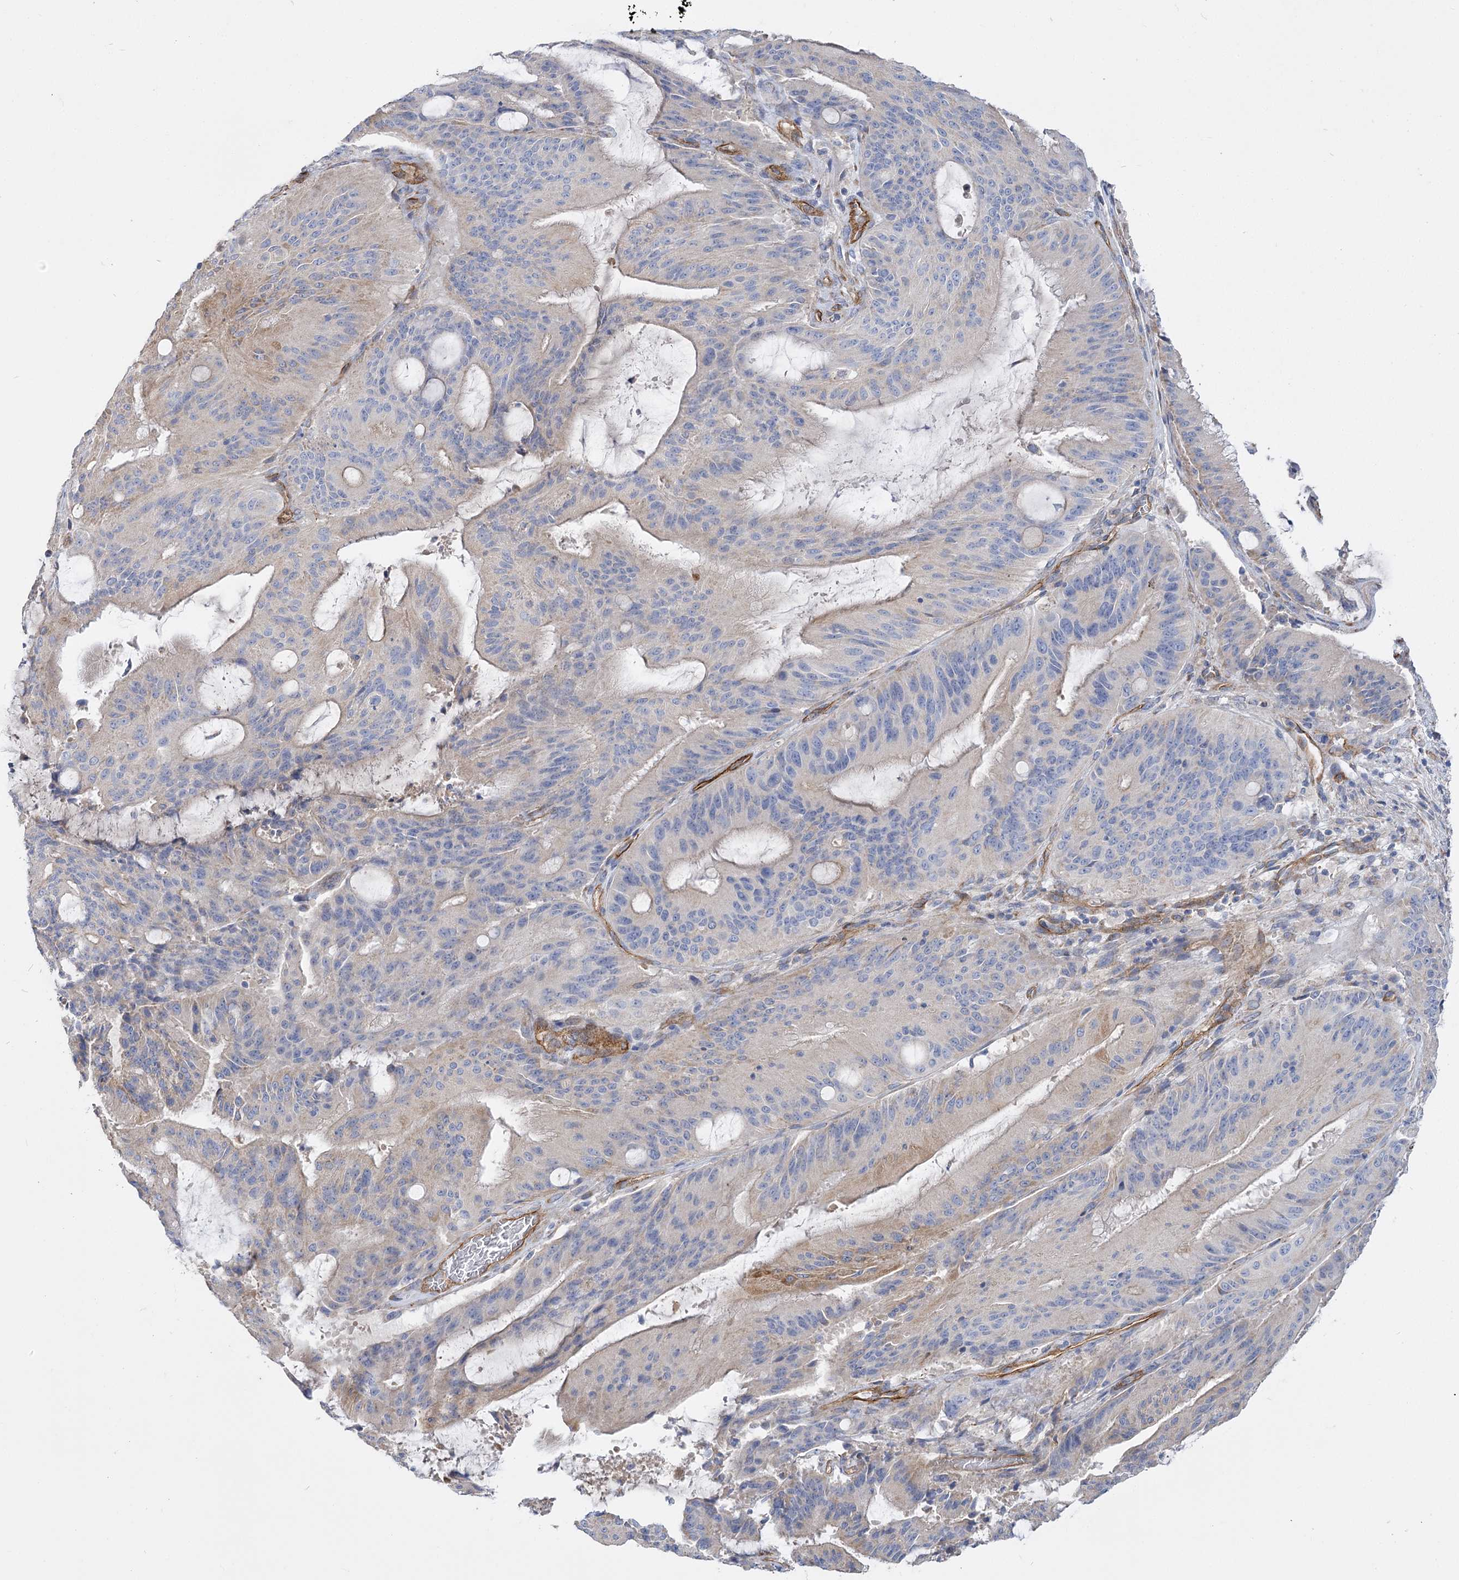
{"staining": {"intensity": "negative", "quantity": "none", "location": "none"}, "tissue": "liver cancer", "cell_type": "Tumor cells", "image_type": "cancer", "snomed": [{"axis": "morphology", "description": "Normal tissue, NOS"}, {"axis": "morphology", "description": "Cholangiocarcinoma"}, {"axis": "topography", "description": "Liver"}, {"axis": "topography", "description": "Peripheral nerve tissue"}], "caption": "IHC histopathology image of neoplastic tissue: cholangiocarcinoma (liver) stained with DAB (3,3'-diaminobenzidine) exhibits no significant protein expression in tumor cells.", "gene": "RMDN2", "patient": {"sex": "female", "age": 73}}